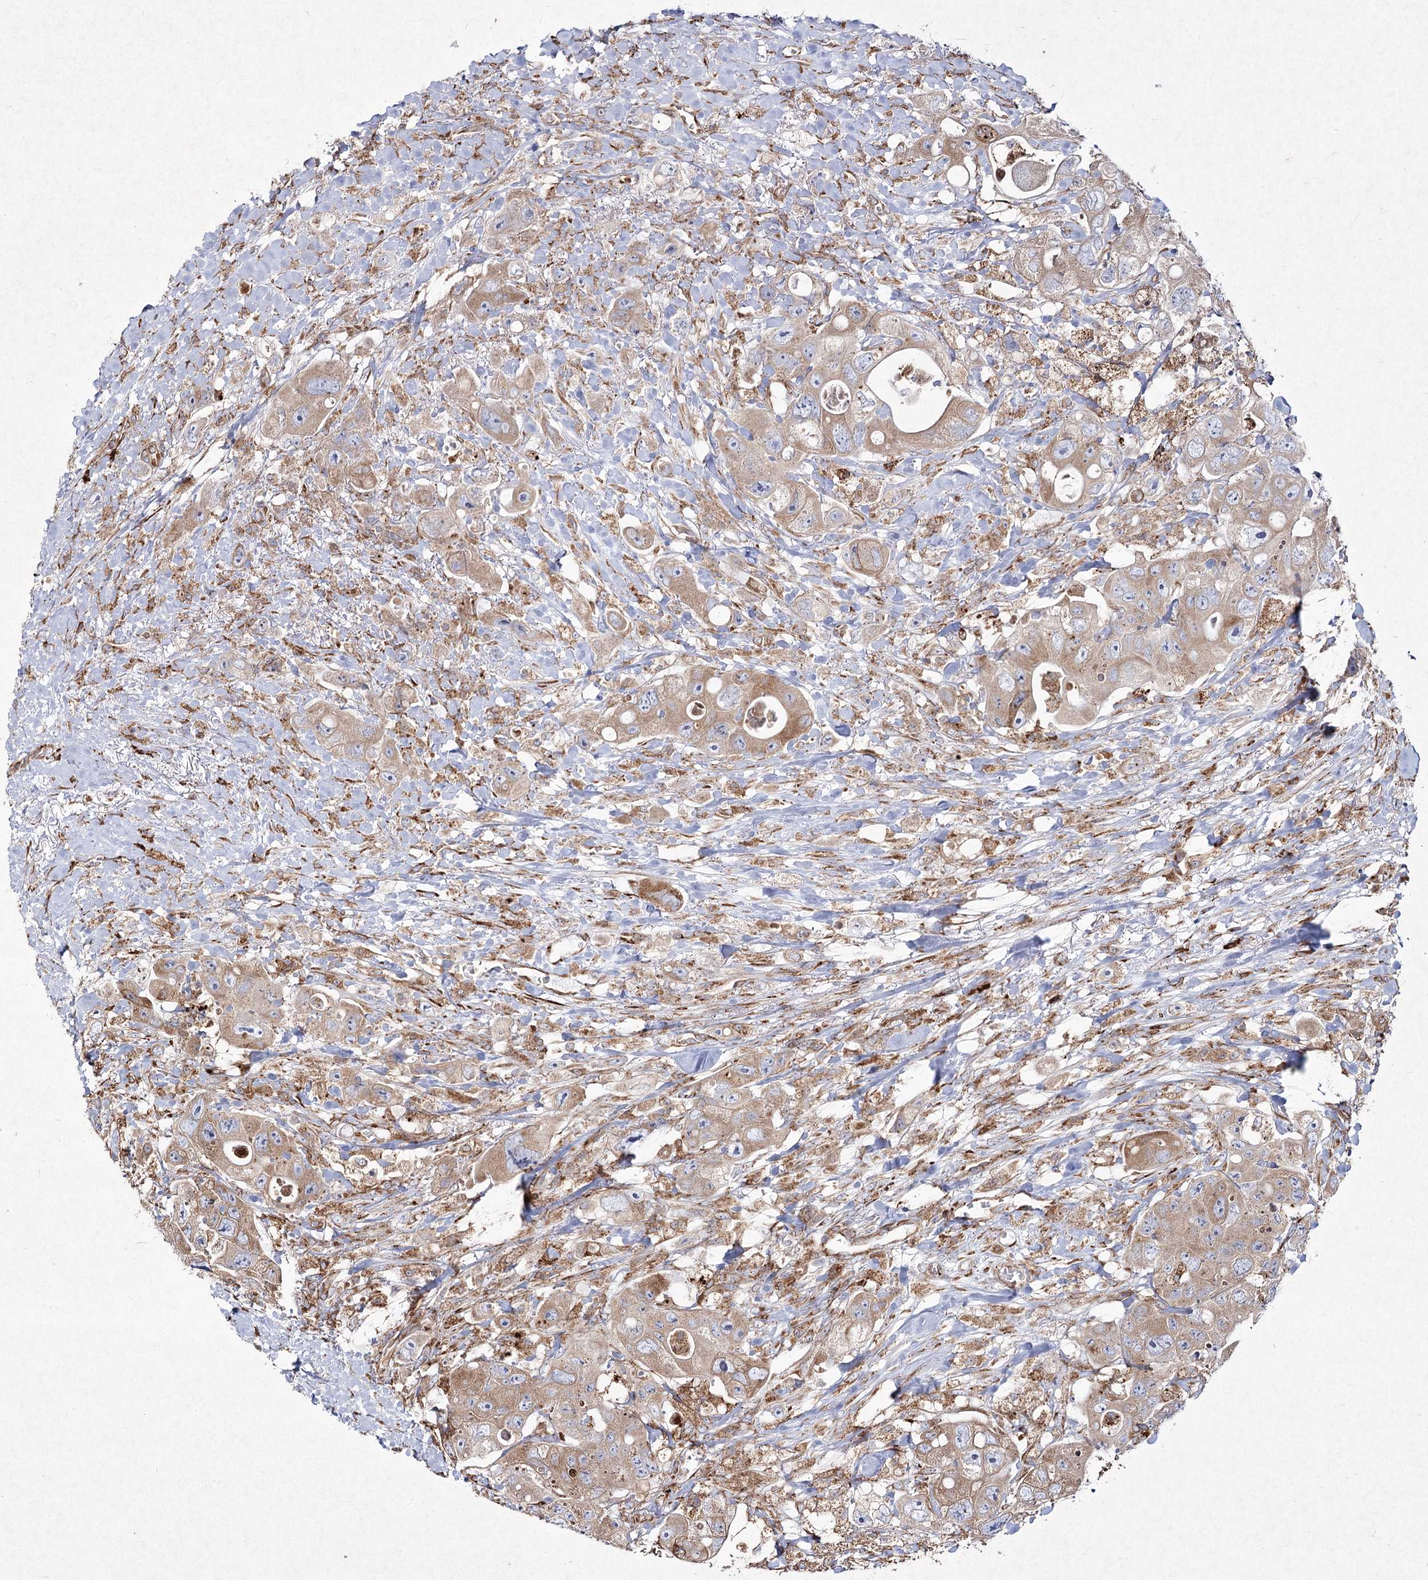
{"staining": {"intensity": "weak", "quantity": ">75%", "location": "cytoplasmic/membranous"}, "tissue": "colorectal cancer", "cell_type": "Tumor cells", "image_type": "cancer", "snomed": [{"axis": "morphology", "description": "Adenocarcinoma, NOS"}, {"axis": "topography", "description": "Colon"}], "caption": "Immunohistochemistry (IHC) of human colorectal cancer (adenocarcinoma) shows low levels of weak cytoplasmic/membranous positivity in about >75% of tumor cells. (DAB = brown stain, brightfield microscopy at high magnification).", "gene": "NHLRC2", "patient": {"sex": "female", "age": 46}}